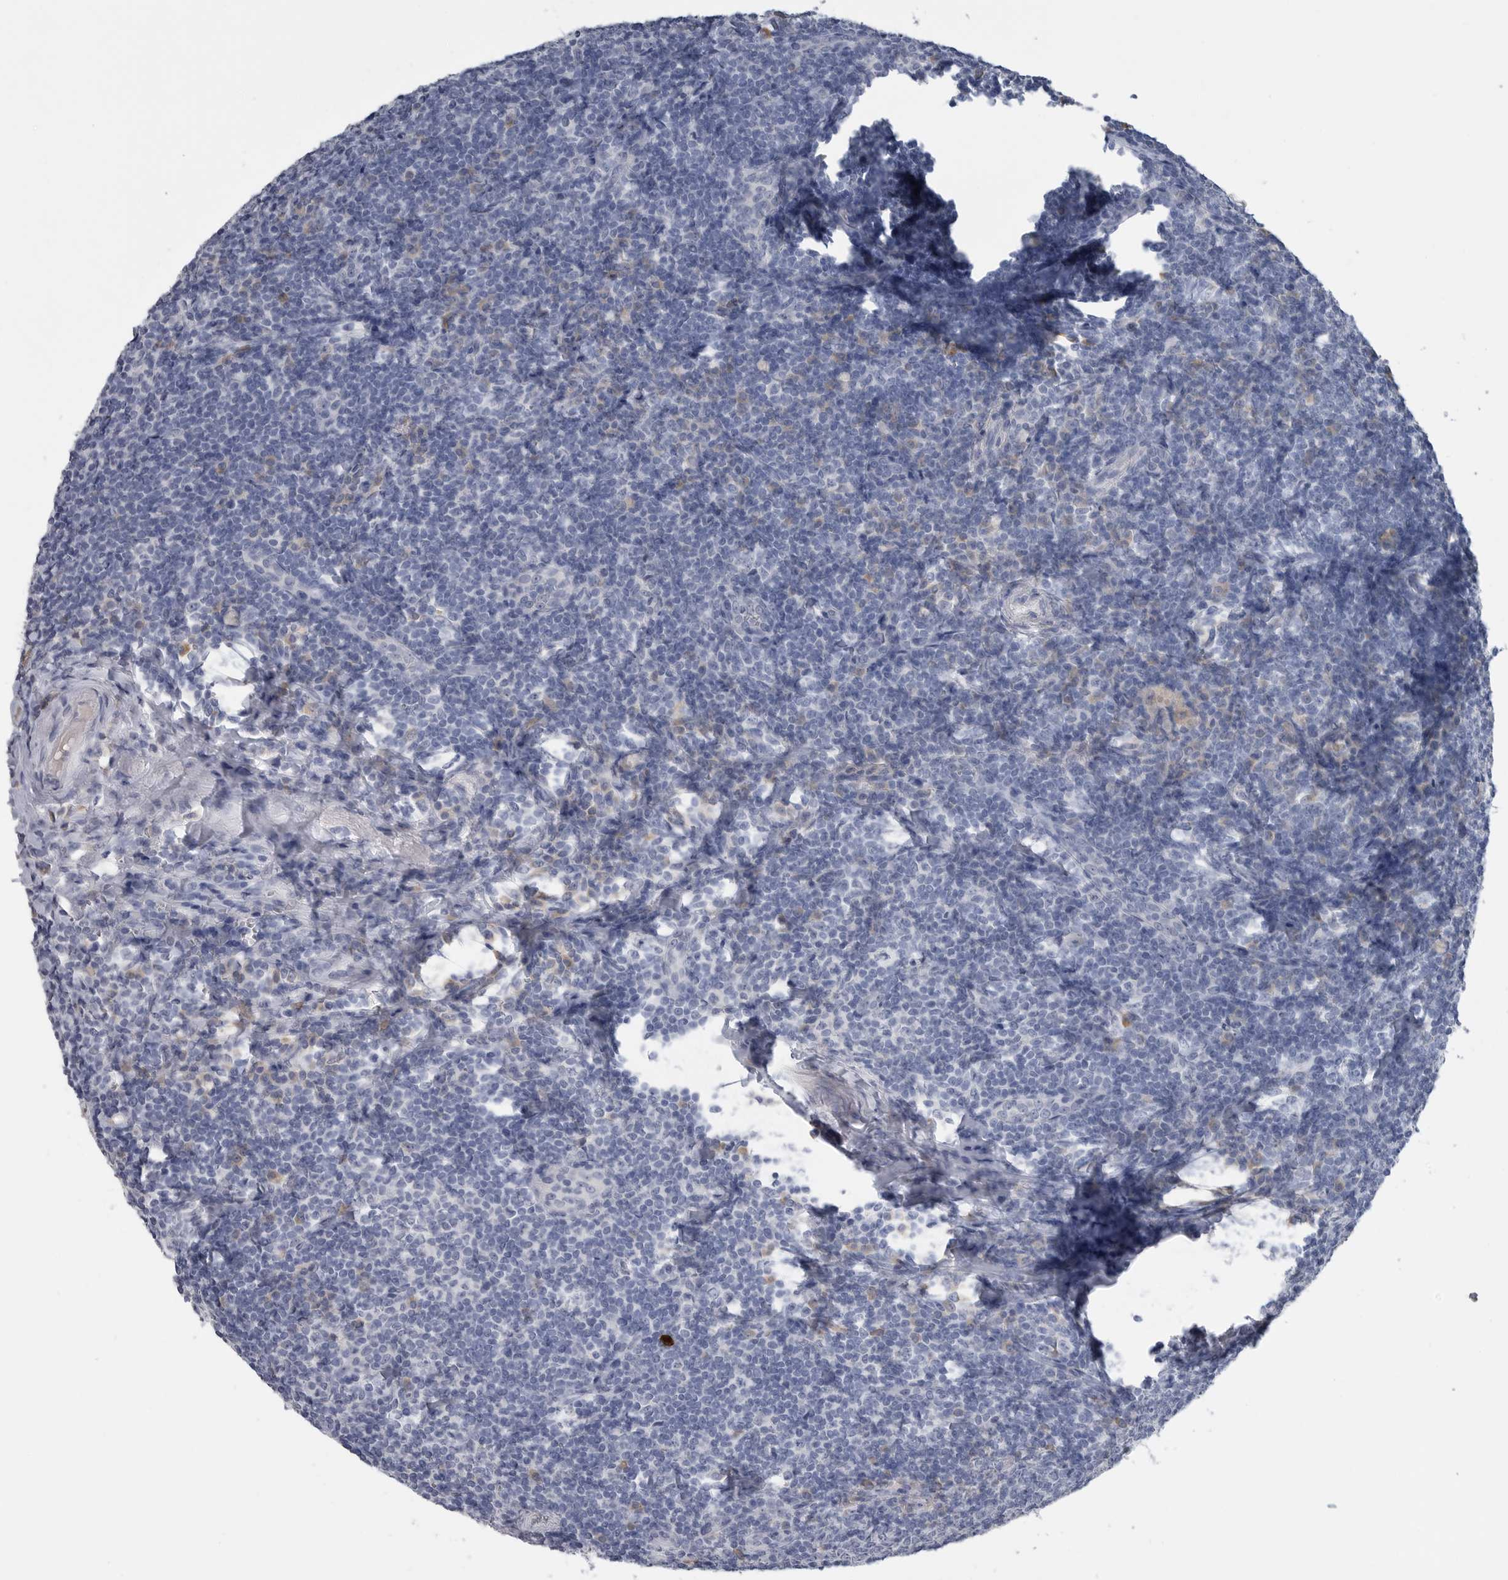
{"staining": {"intensity": "negative", "quantity": "none", "location": "none"}, "tissue": "tonsil", "cell_type": "Germinal center cells", "image_type": "normal", "snomed": [{"axis": "morphology", "description": "Normal tissue, NOS"}, {"axis": "topography", "description": "Tonsil"}], "caption": "A photomicrograph of human tonsil is negative for staining in germinal center cells. The staining is performed using DAB brown chromogen with nuclei counter-stained in using hematoxylin.", "gene": "FABP6", "patient": {"sex": "male", "age": 37}}